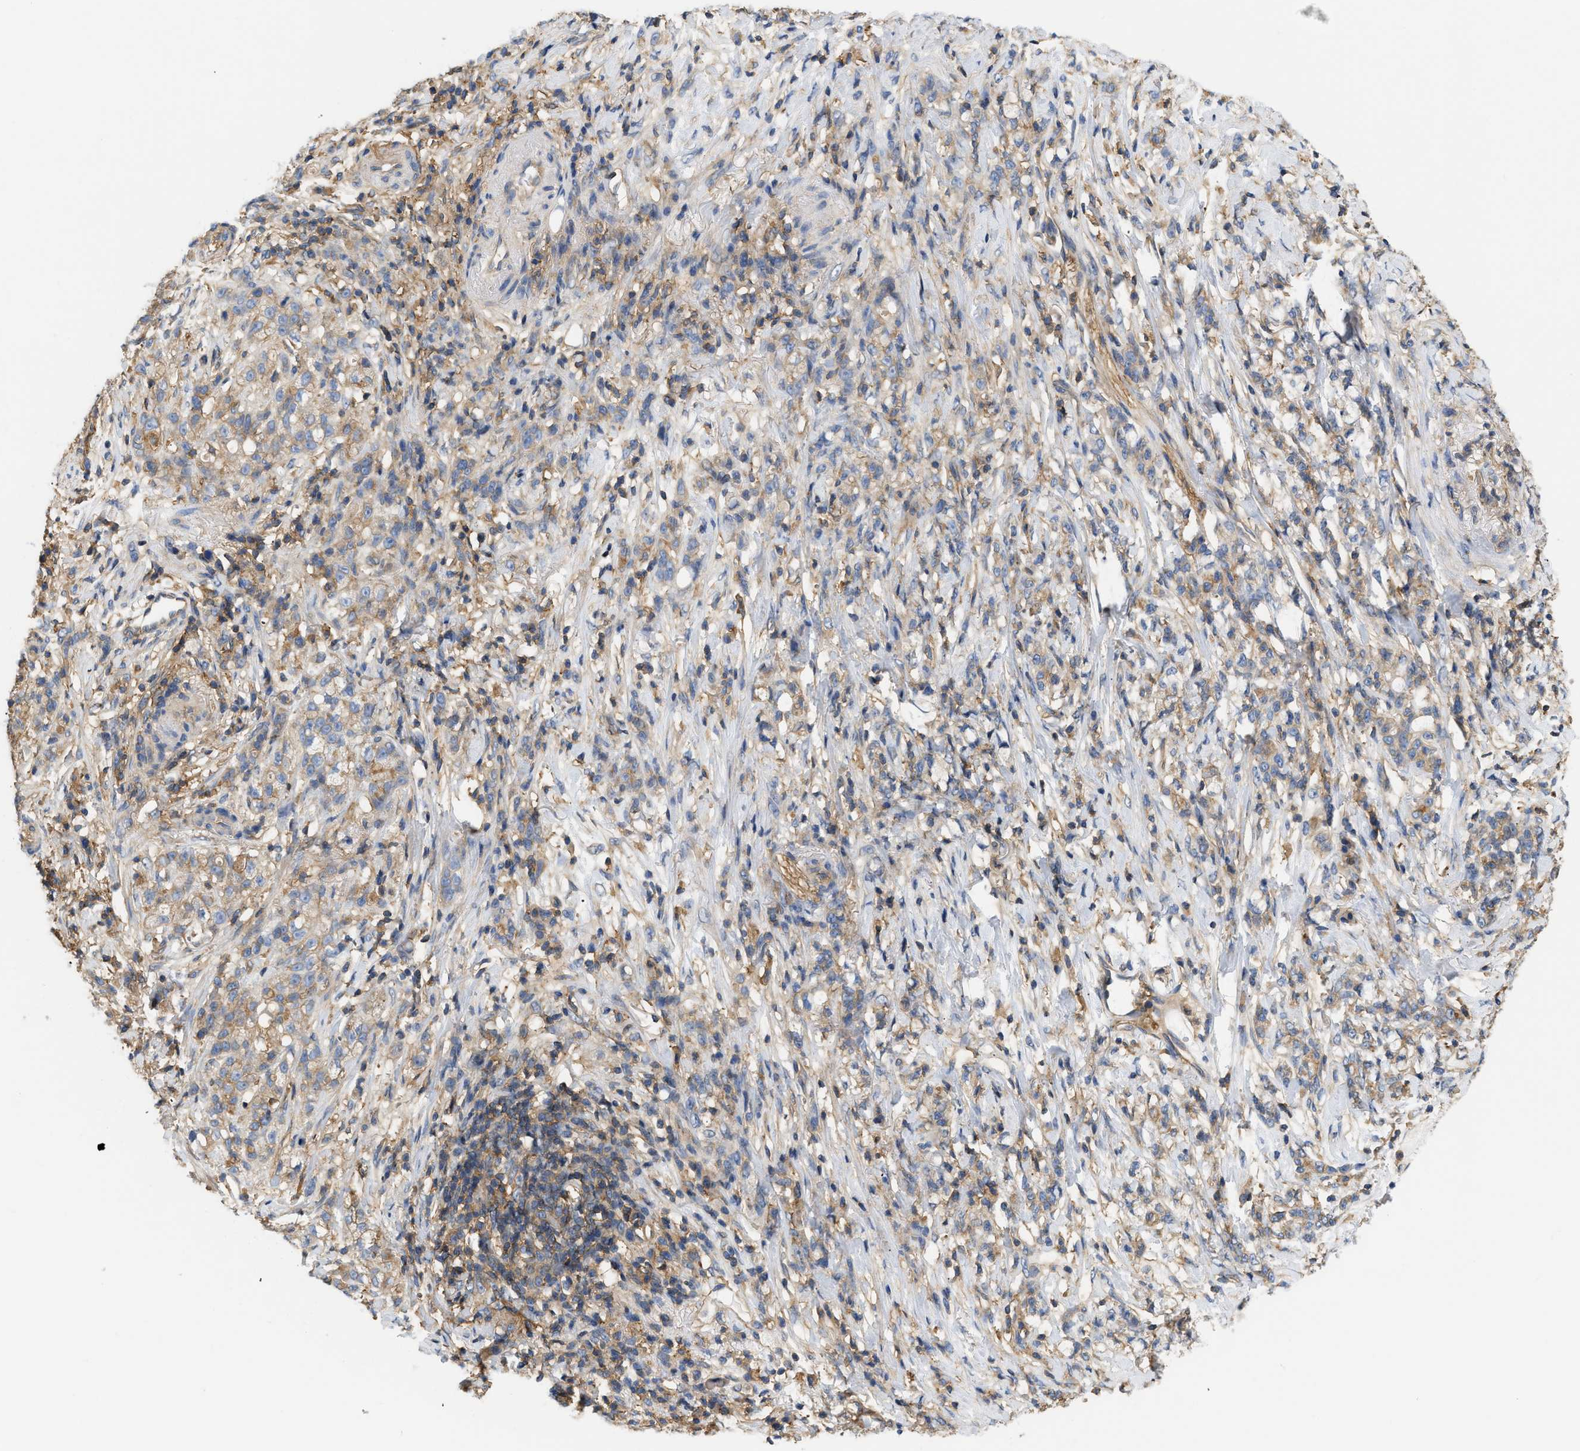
{"staining": {"intensity": "moderate", "quantity": ">75%", "location": "cytoplasmic/membranous"}, "tissue": "stomach cancer", "cell_type": "Tumor cells", "image_type": "cancer", "snomed": [{"axis": "morphology", "description": "Adenocarcinoma, NOS"}, {"axis": "topography", "description": "Stomach, lower"}], "caption": "Immunohistochemical staining of human stomach cancer (adenocarcinoma) shows medium levels of moderate cytoplasmic/membranous protein positivity in about >75% of tumor cells.", "gene": "GNB4", "patient": {"sex": "male", "age": 88}}